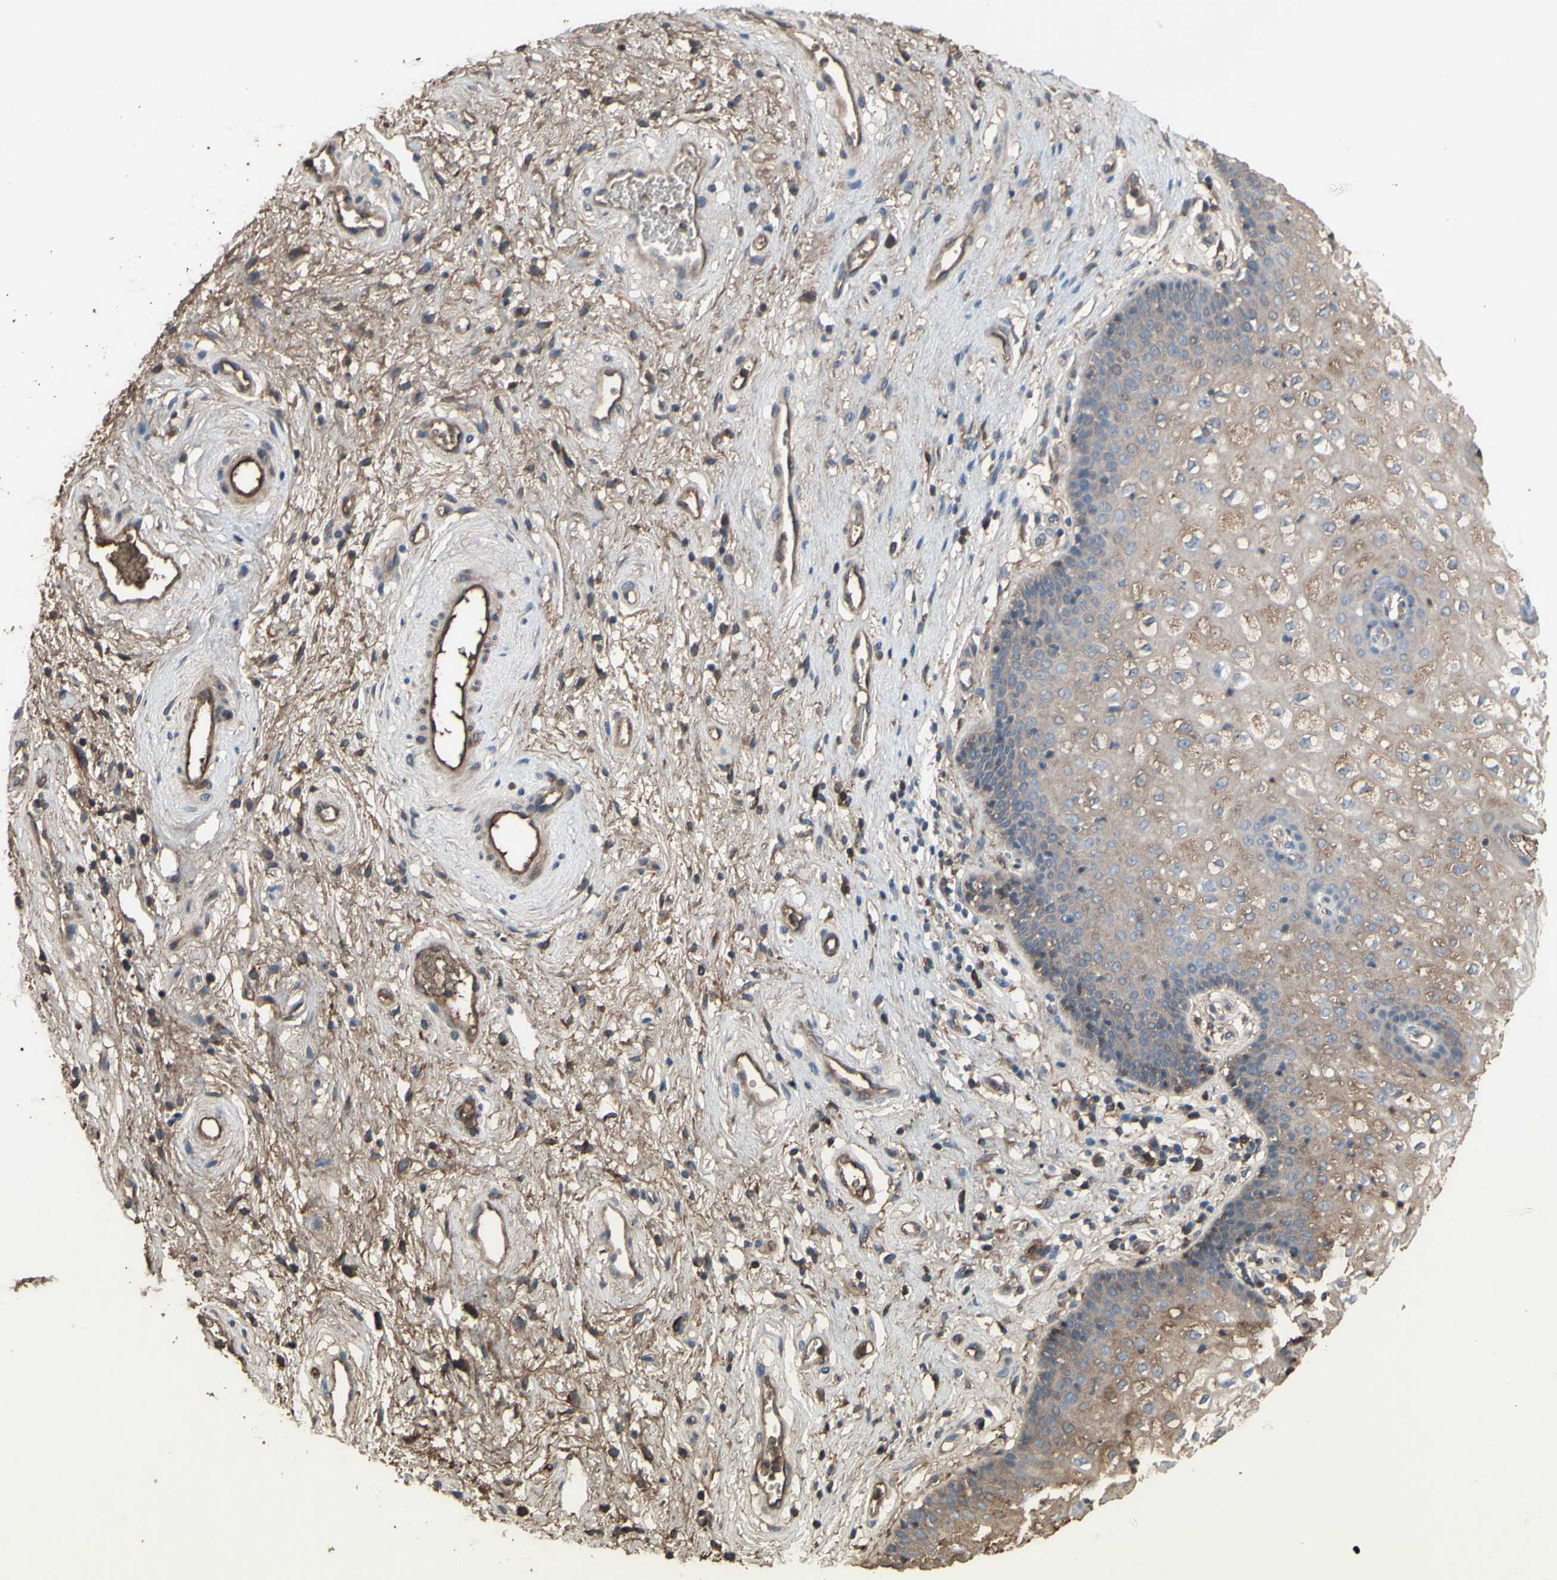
{"staining": {"intensity": "moderate", "quantity": "25%-75%", "location": "cytoplasmic/membranous"}, "tissue": "vagina", "cell_type": "Squamous epithelial cells", "image_type": "normal", "snomed": [{"axis": "morphology", "description": "Normal tissue, NOS"}, {"axis": "topography", "description": "Vagina"}], "caption": "The histopathology image reveals staining of benign vagina, revealing moderate cytoplasmic/membranous protein staining (brown color) within squamous epithelial cells.", "gene": "PTGDS", "patient": {"sex": "female", "age": 34}}